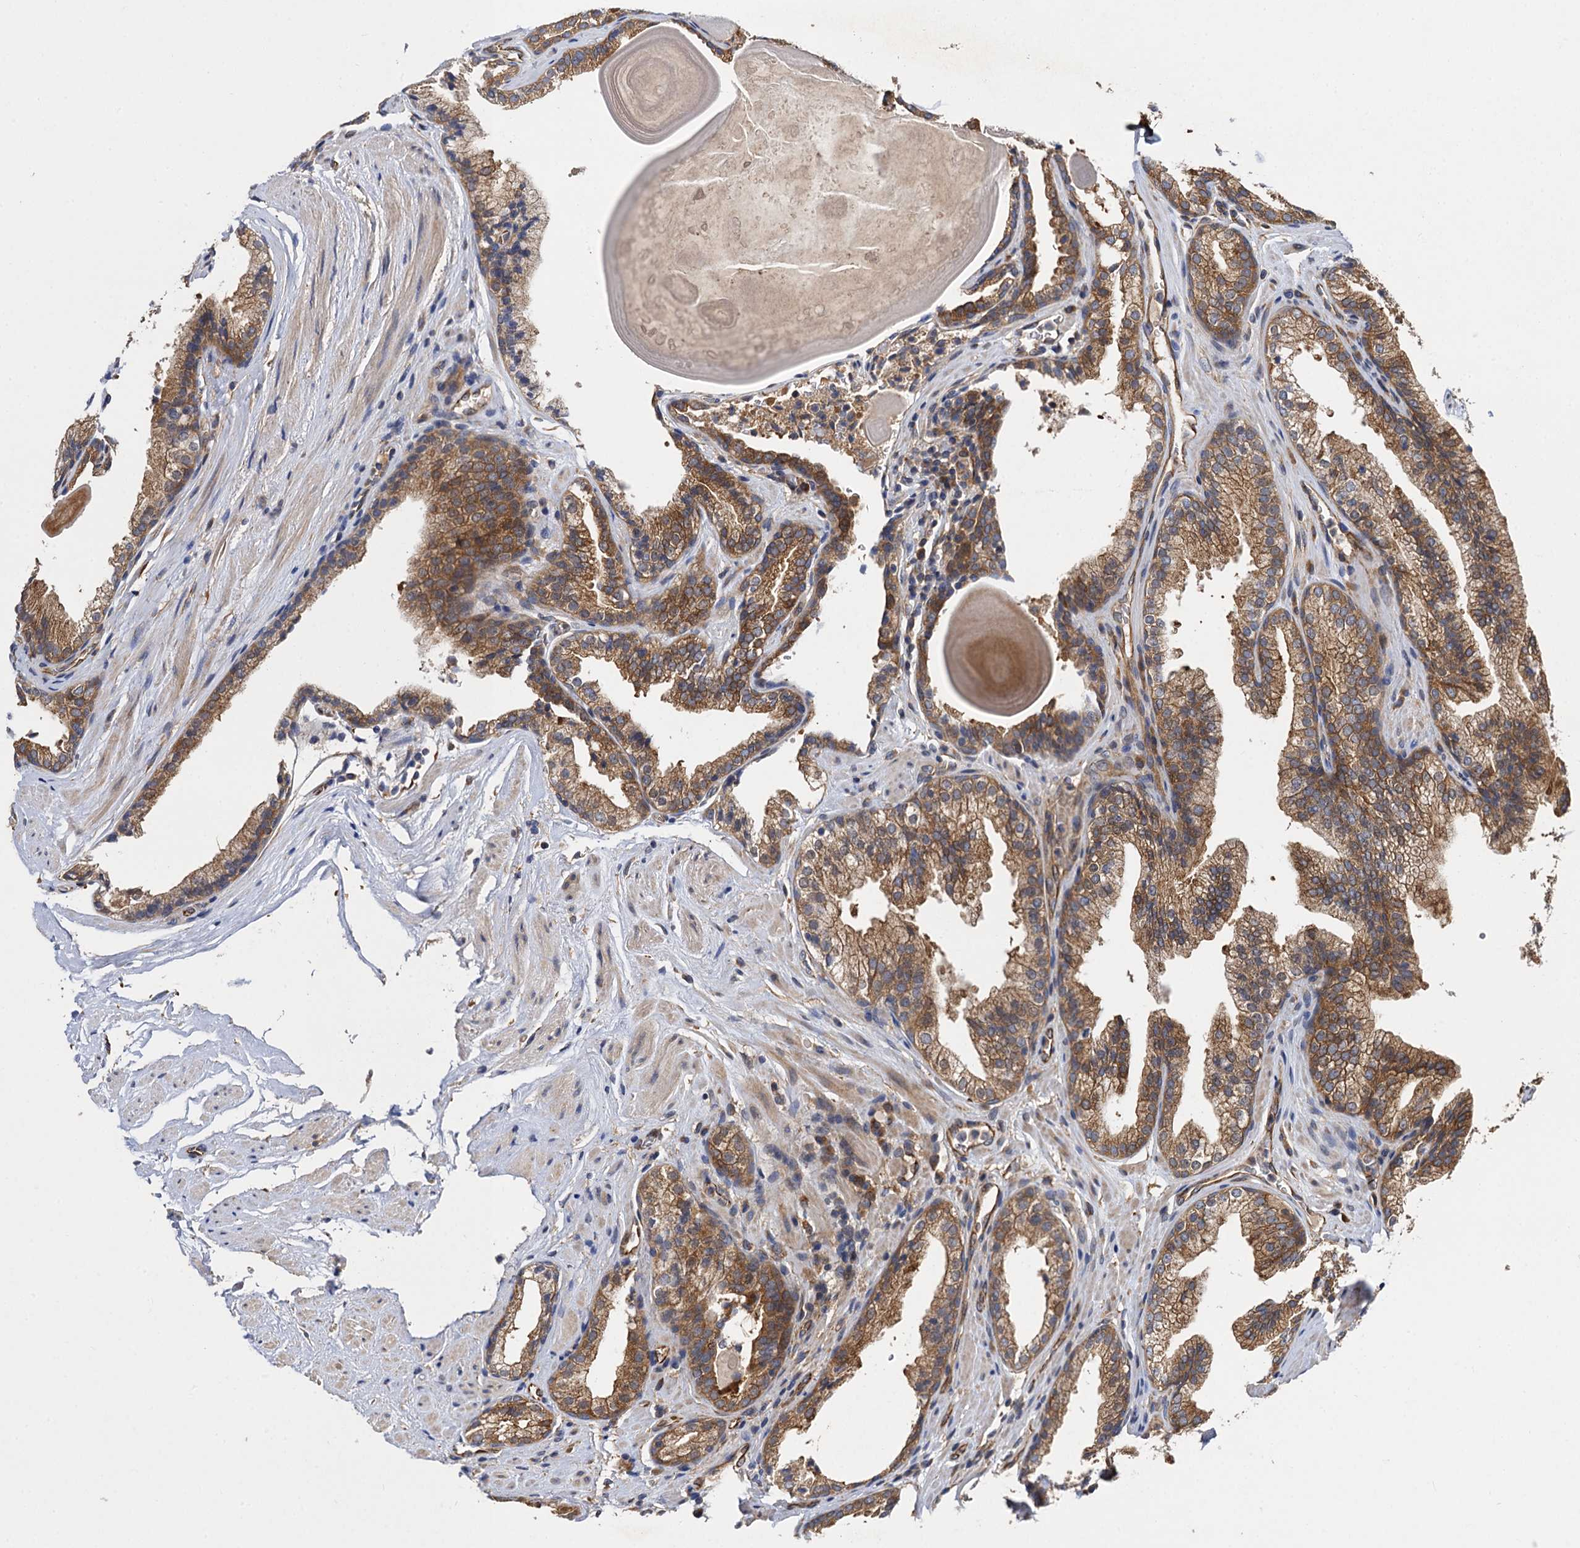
{"staining": {"intensity": "moderate", "quantity": ">75%", "location": "cytoplasmic/membranous"}, "tissue": "prostate cancer", "cell_type": "Tumor cells", "image_type": "cancer", "snomed": [{"axis": "morphology", "description": "Adenocarcinoma, High grade"}, {"axis": "topography", "description": "Prostate"}], "caption": "High-grade adenocarcinoma (prostate) stained with a brown dye reveals moderate cytoplasmic/membranous positive positivity in approximately >75% of tumor cells.", "gene": "PJA2", "patient": {"sex": "male", "age": 63}}